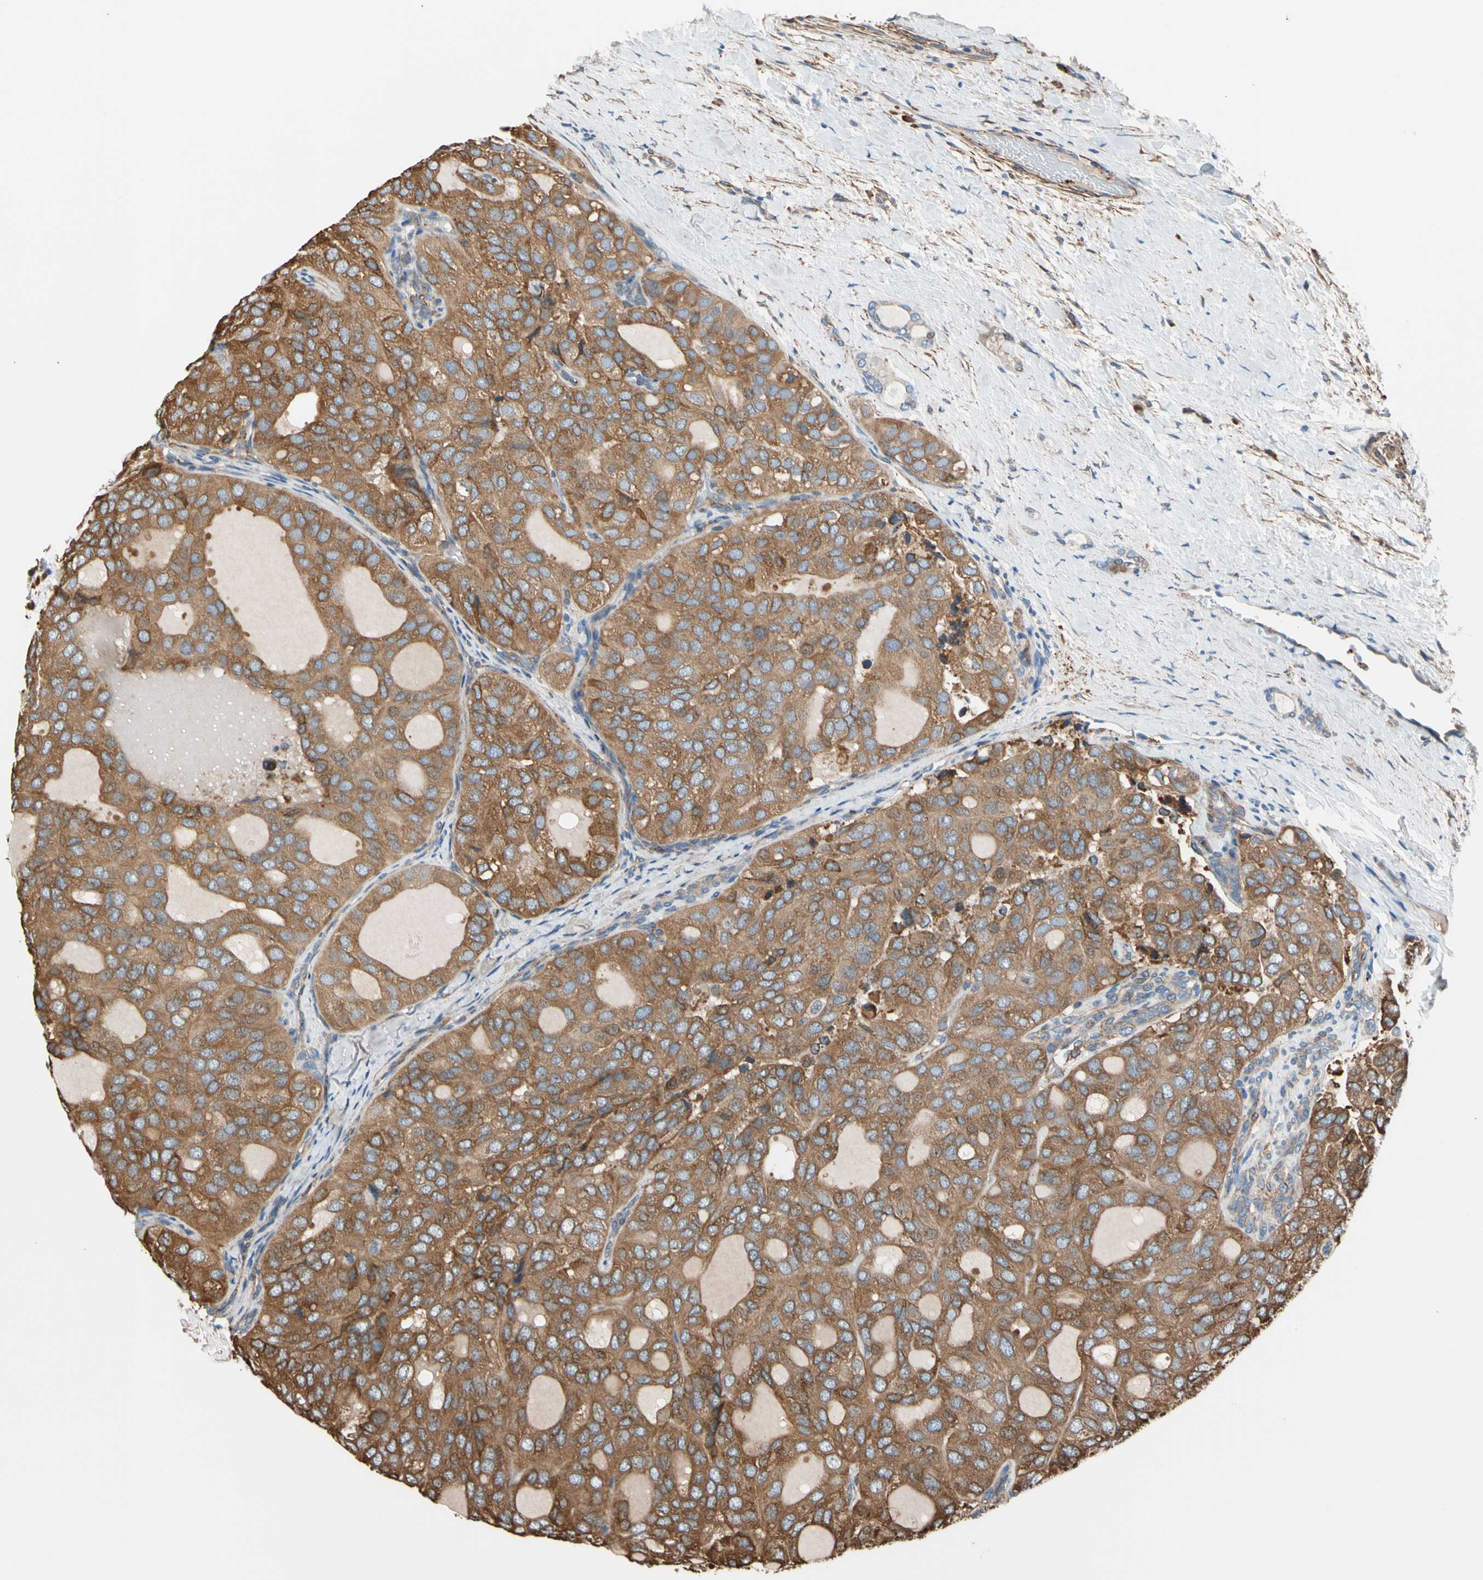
{"staining": {"intensity": "strong", "quantity": ">75%", "location": "cytoplasmic/membranous"}, "tissue": "thyroid cancer", "cell_type": "Tumor cells", "image_type": "cancer", "snomed": [{"axis": "morphology", "description": "Follicular adenoma carcinoma, NOS"}, {"axis": "topography", "description": "Thyroid gland"}], "caption": "Thyroid cancer (follicular adenoma carcinoma) stained for a protein (brown) exhibits strong cytoplasmic/membranous positive staining in about >75% of tumor cells.", "gene": "LIMK2", "patient": {"sex": "male", "age": 75}}